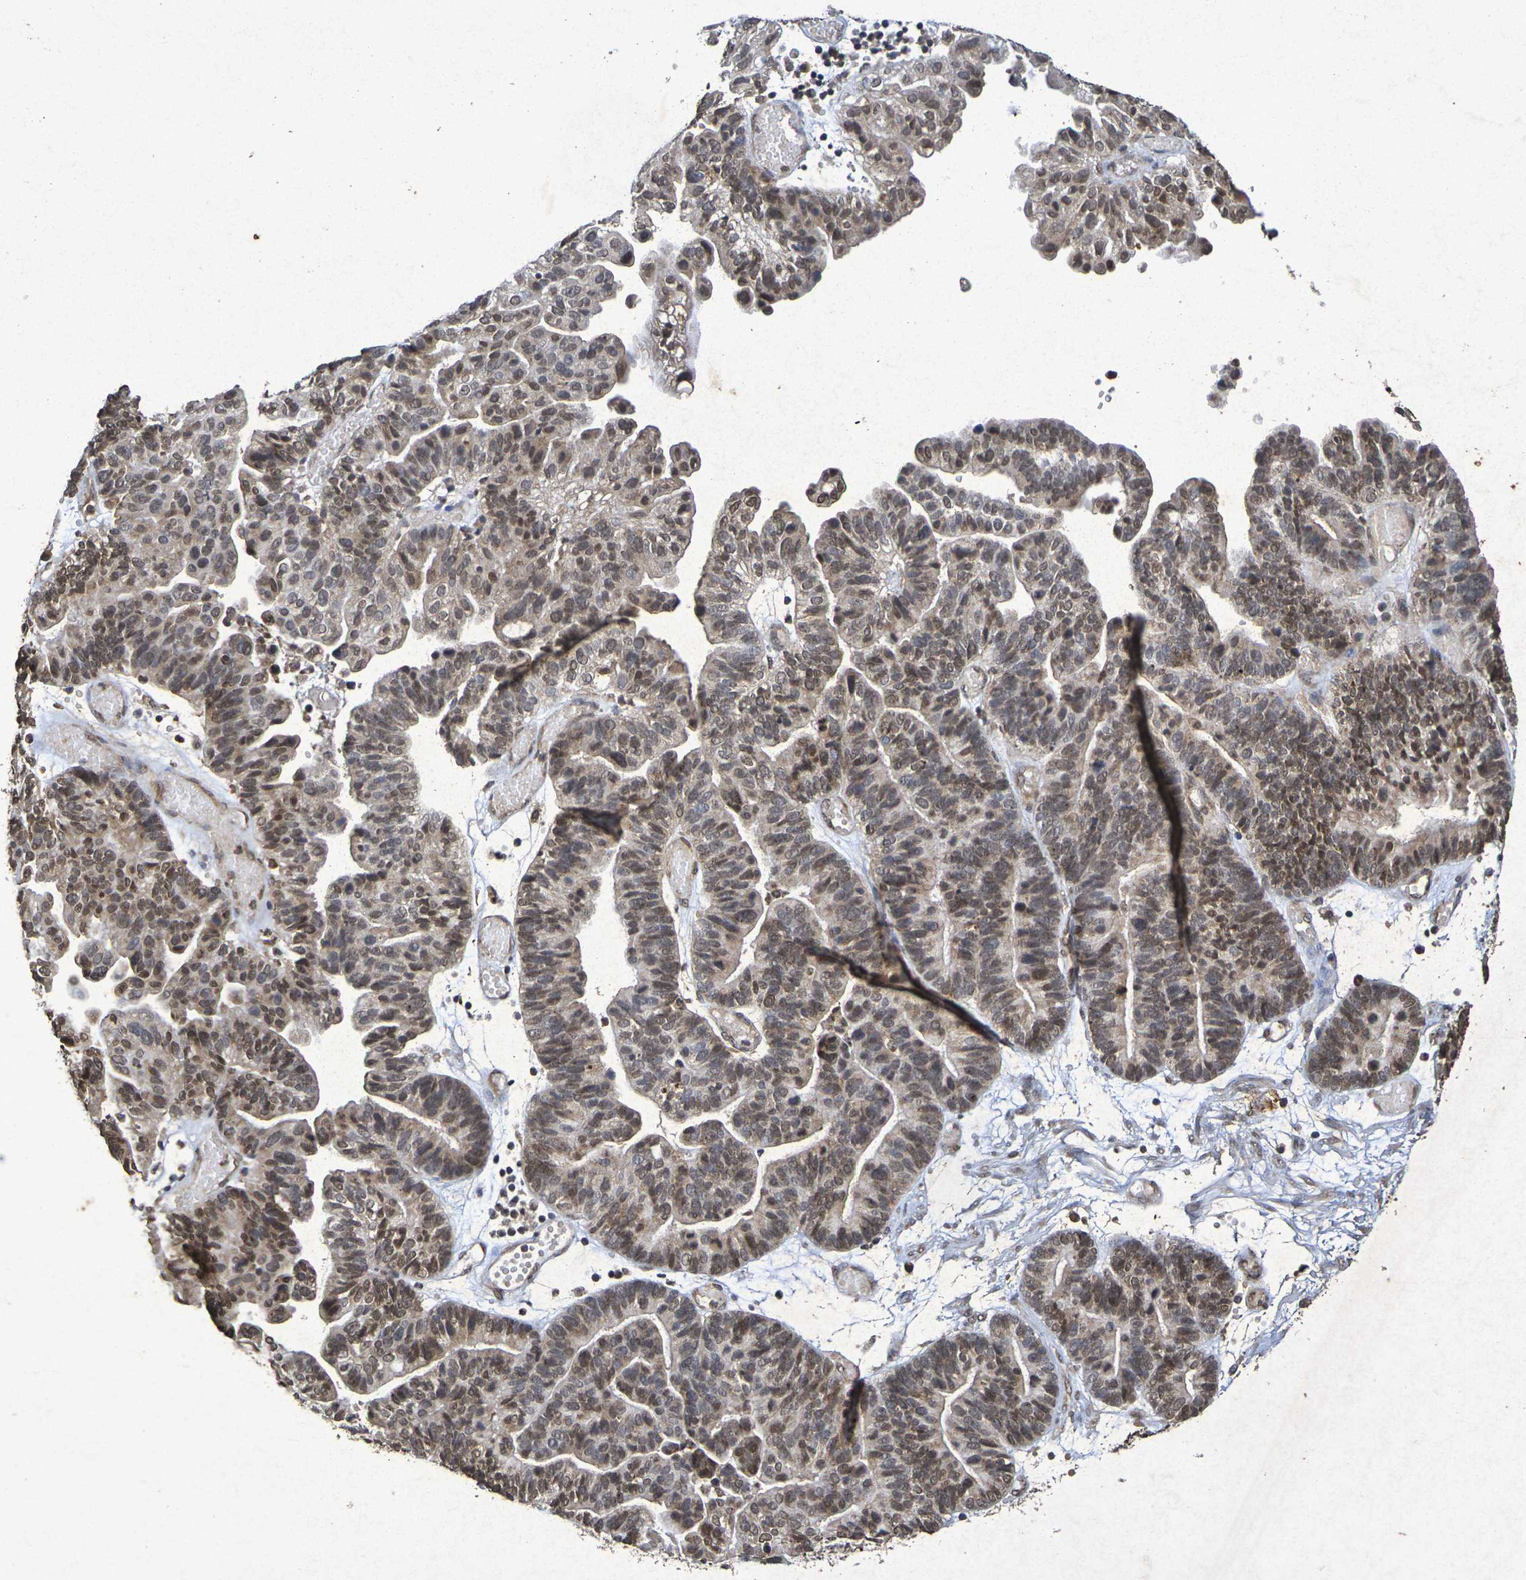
{"staining": {"intensity": "moderate", "quantity": ">75%", "location": "cytoplasmic/membranous,nuclear"}, "tissue": "ovarian cancer", "cell_type": "Tumor cells", "image_type": "cancer", "snomed": [{"axis": "morphology", "description": "Cystadenocarcinoma, serous, NOS"}, {"axis": "topography", "description": "Ovary"}], "caption": "Immunohistochemical staining of ovarian cancer exhibits medium levels of moderate cytoplasmic/membranous and nuclear expression in about >75% of tumor cells.", "gene": "GUCY1A2", "patient": {"sex": "female", "age": 56}}